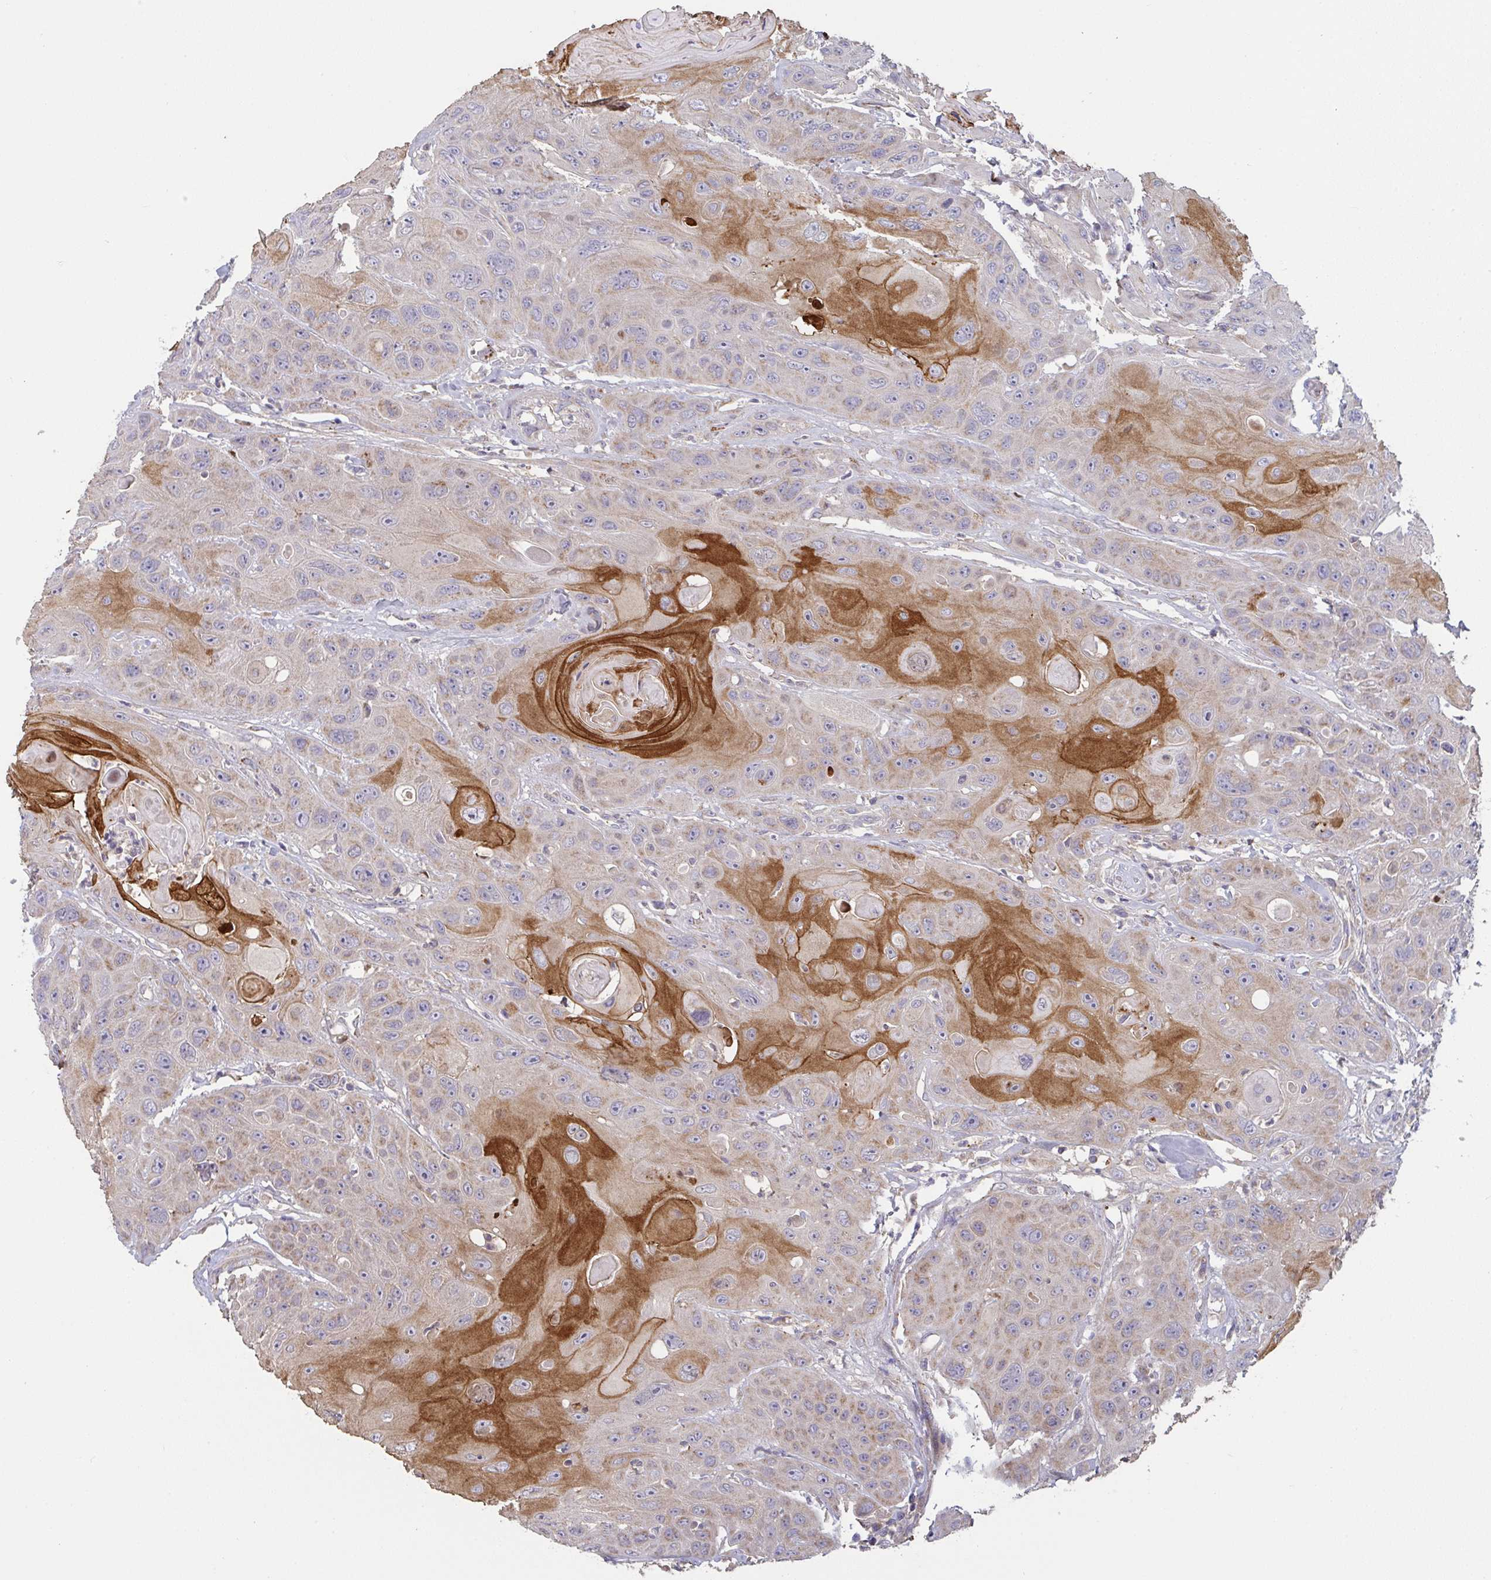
{"staining": {"intensity": "strong", "quantity": "<25%", "location": "cytoplasmic/membranous"}, "tissue": "head and neck cancer", "cell_type": "Tumor cells", "image_type": "cancer", "snomed": [{"axis": "morphology", "description": "Squamous cell carcinoma, NOS"}, {"axis": "topography", "description": "Head-Neck"}], "caption": "Head and neck cancer stained for a protein (brown) shows strong cytoplasmic/membranous positive staining in about <25% of tumor cells.", "gene": "MRPS2", "patient": {"sex": "female", "age": 59}}